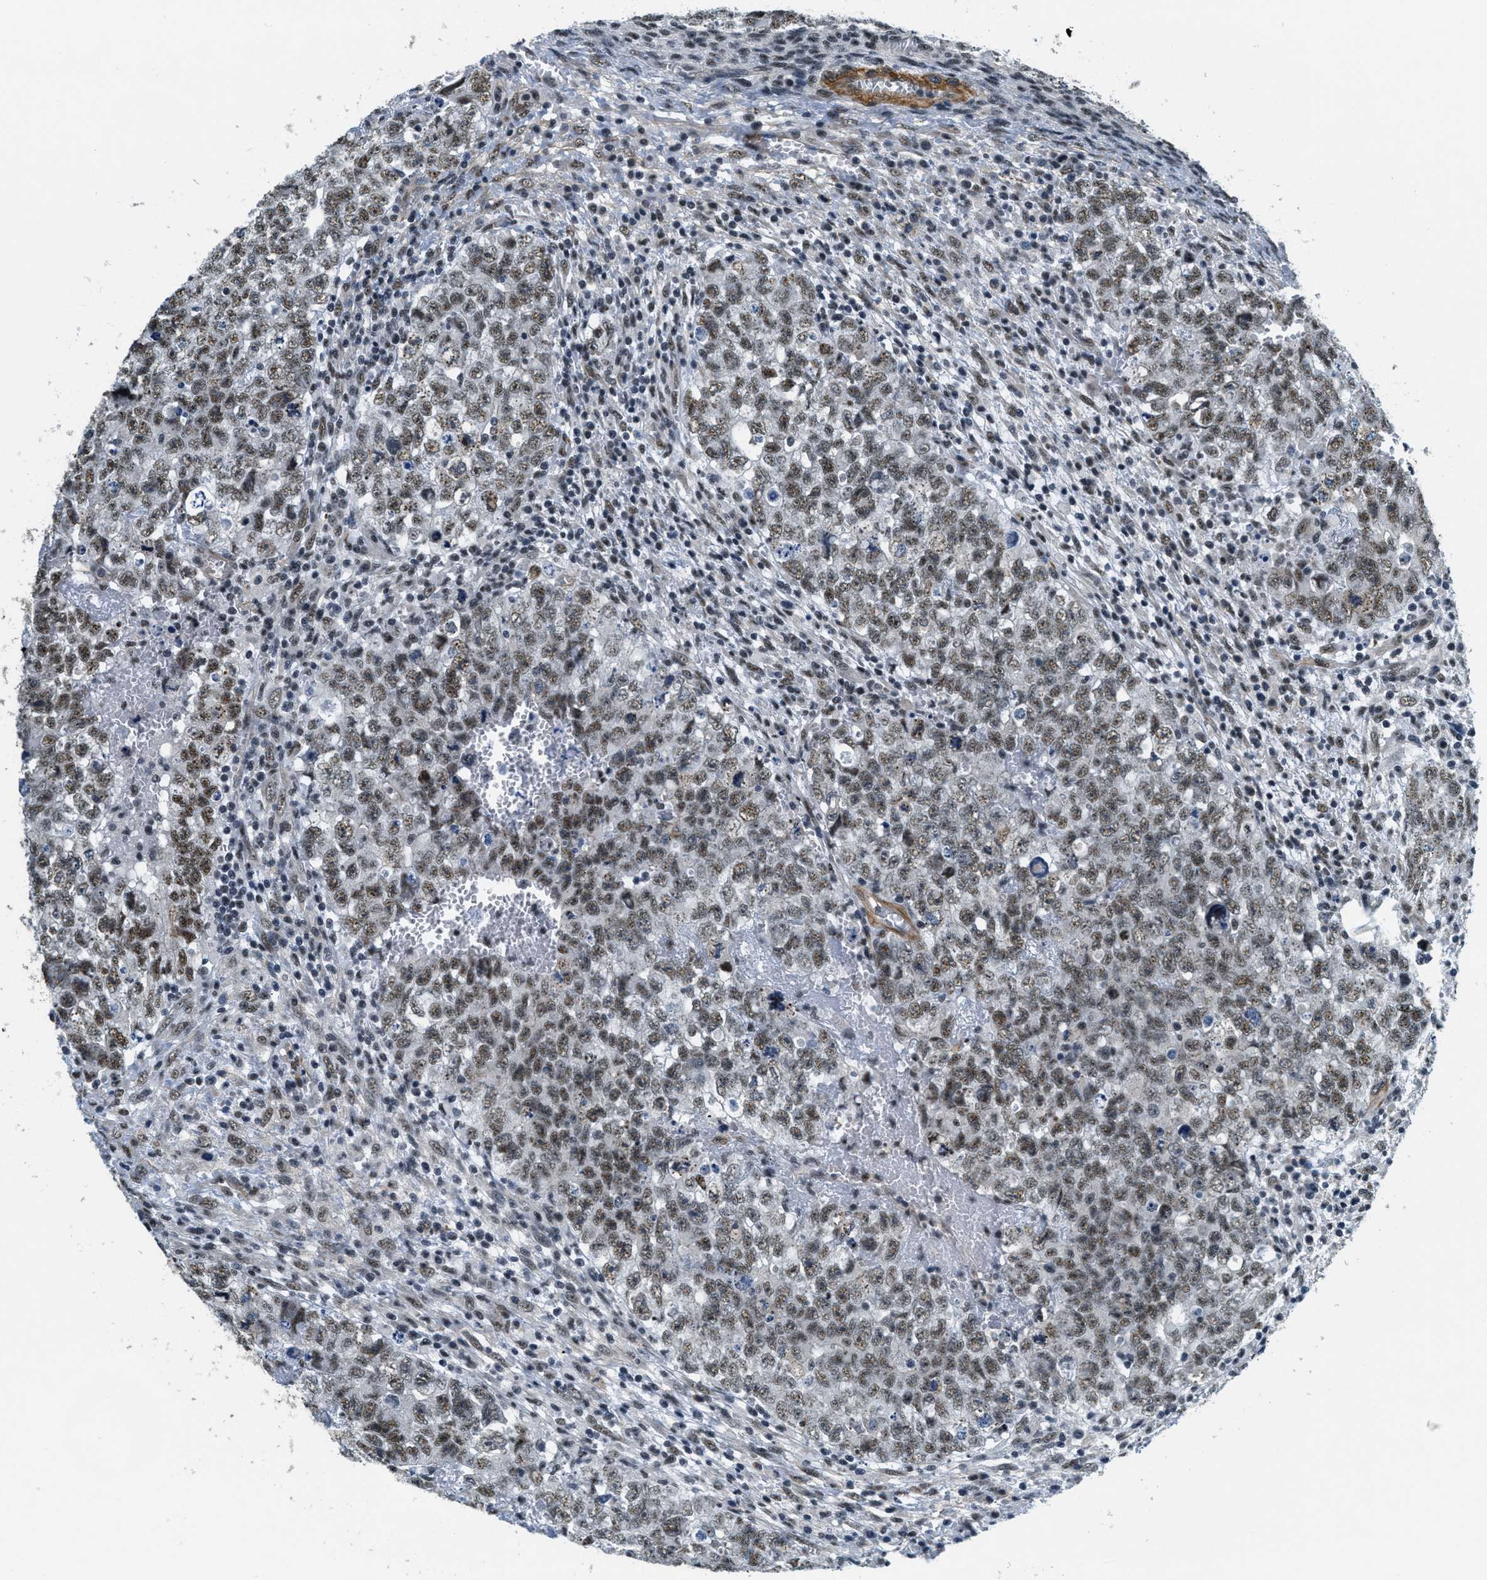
{"staining": {"intensity": "moderate", "quantity": ">75%", "location": "nuclear"}, "tissue": "testis cancer", "cell_type": "Tumor cells", "image_type": "cancer", "snomed": [{"axis": "morphology", "description": "Seminoma, NOS"}, {"axis": "morphology", "description": "Carcinoma, Embryonal, NOS"}, {"axis": "topography", "description": "Testis"}], "caption": "A medium amount of moderate nuclear staining is appreciated in approximately >75% of tumor cells in testis cancer tissue.", "gene": "CFAP36", "patient": {"sex": "male", "age": 38}}